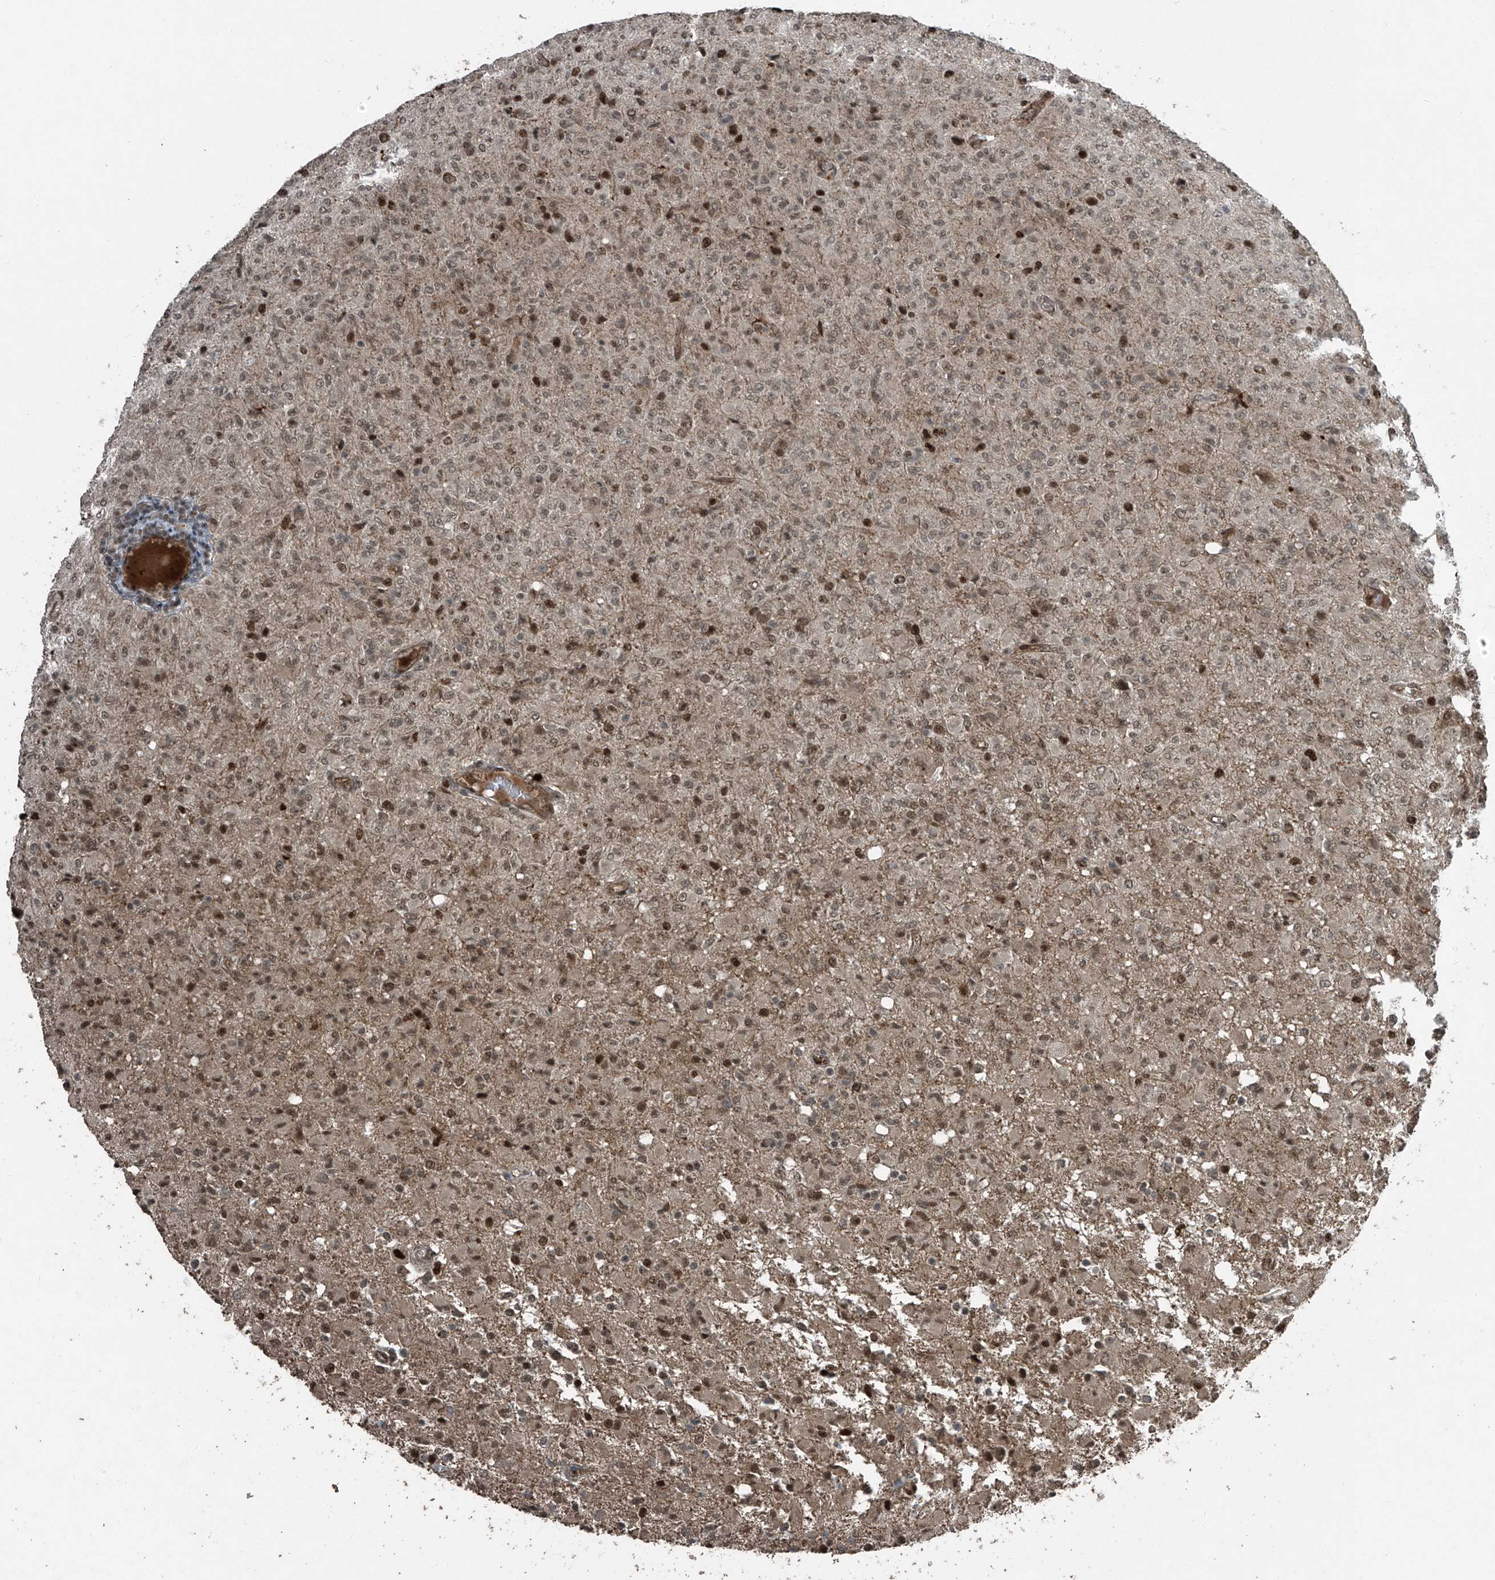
{"staining": {"intensity": "moderate", "quantity": ">75%", "location": "nuclear"}, "tissue": "glioma", "cell_type": "Tumor cells", "image_type": "cancer", "snomed": [{"axis": "morphology", "description": "Glioma, malignant, High grade"}, {"axis": "topography", "description": "Brain"}], "caption": "Immunohistochemical staining of human high-grade glioma (malignant) displays medium levels of moderate nuclear protein positivity in about >75% of tumor cells.", "gene": "ZNF570", "patient": {"sex": "female", "age": 57}}